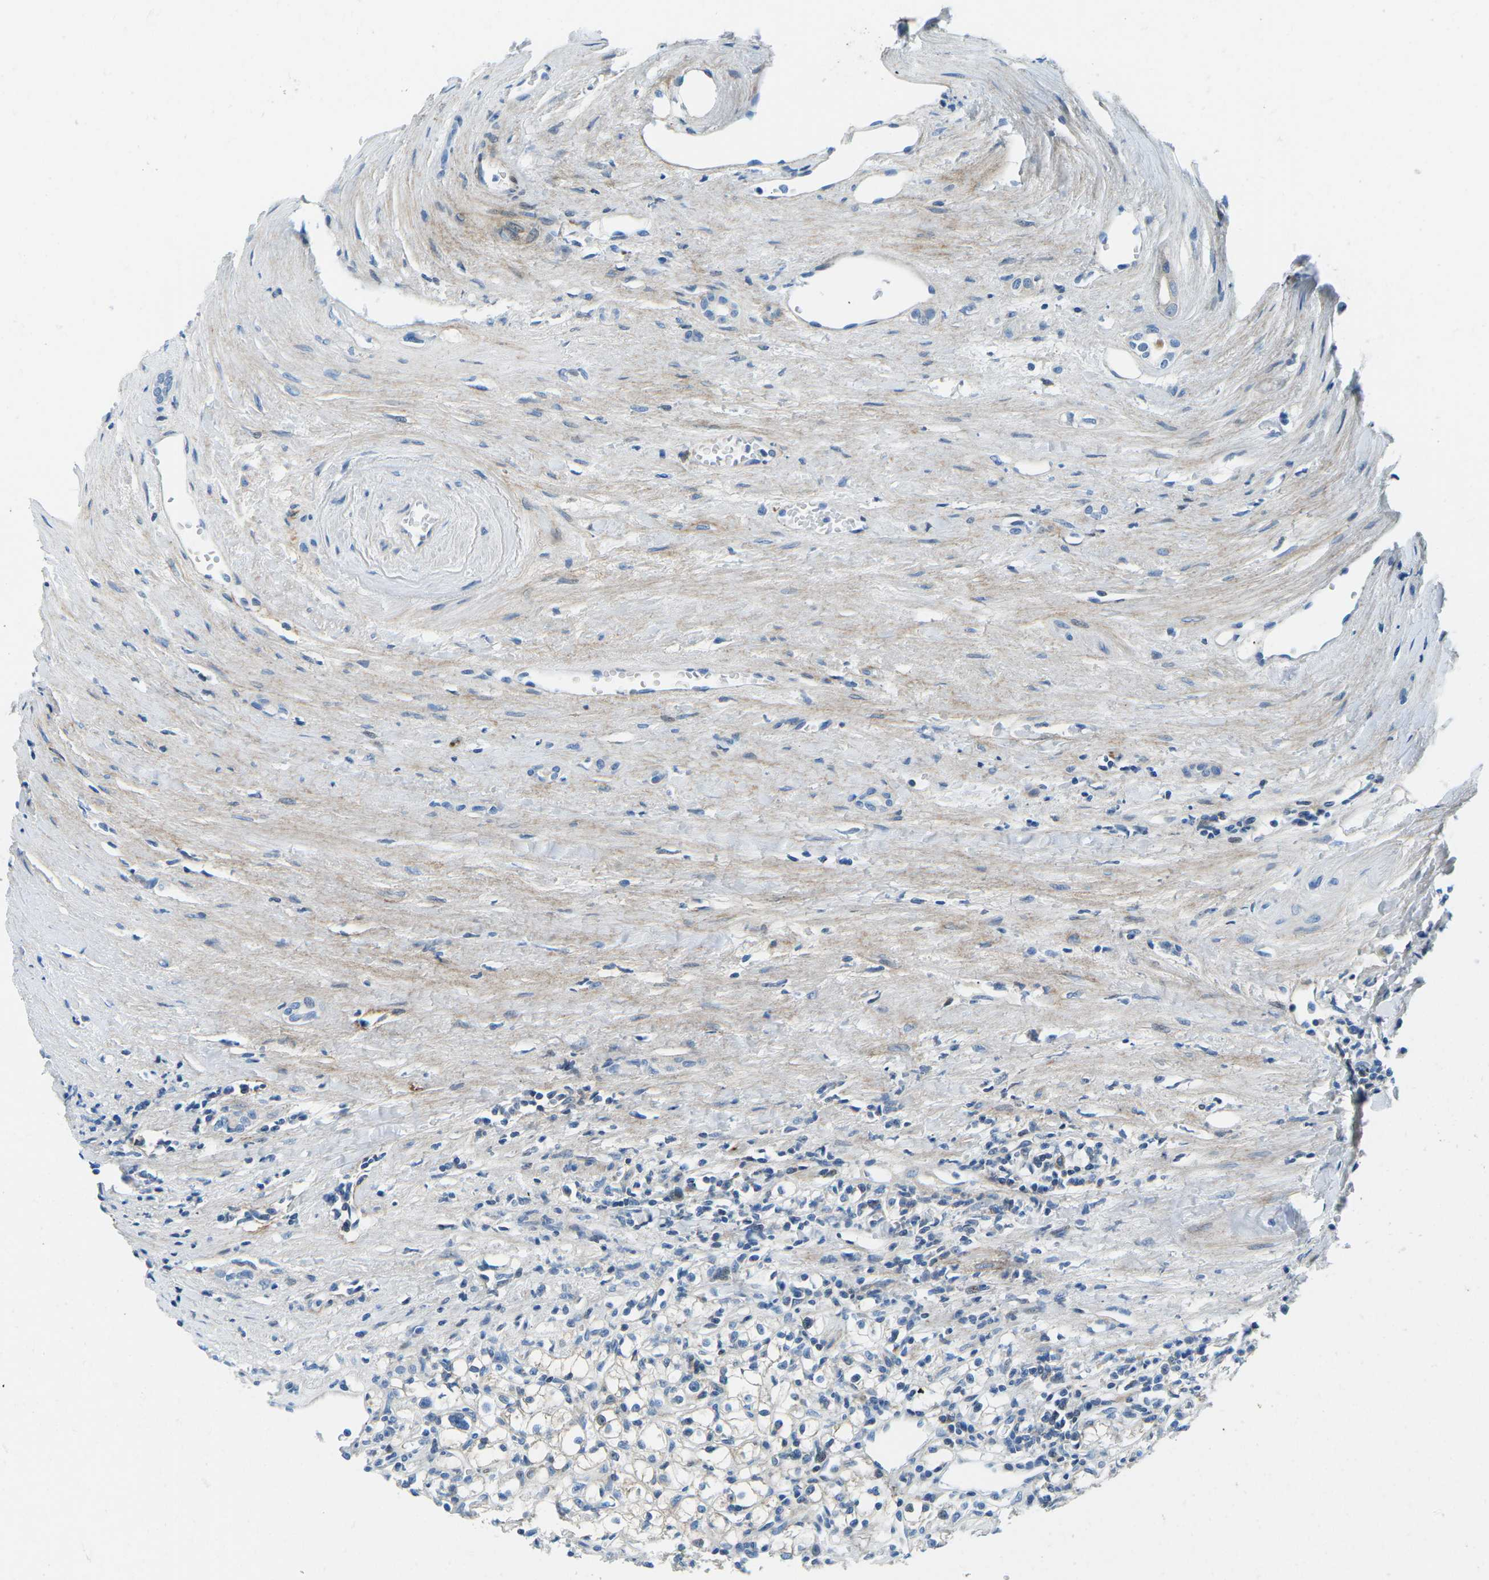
{"staining": {"intensity": "negative", "quantity": "none", "location": "none"}, "tissue": "renal cancer", "cell_type": "Tumor cells", "image_type": "cancer", "snomed": [{"axis": "morphology", "description": "Adenocarcinoma, NOS"}, {"axis": "topography", "description": "Kidney"}], "caption": "A micrograph of human adenocarcinoma (renal) is negative for staining in tumor cells.", "gene": "CFB", "patient": {"sex": "male", "age": 56}}